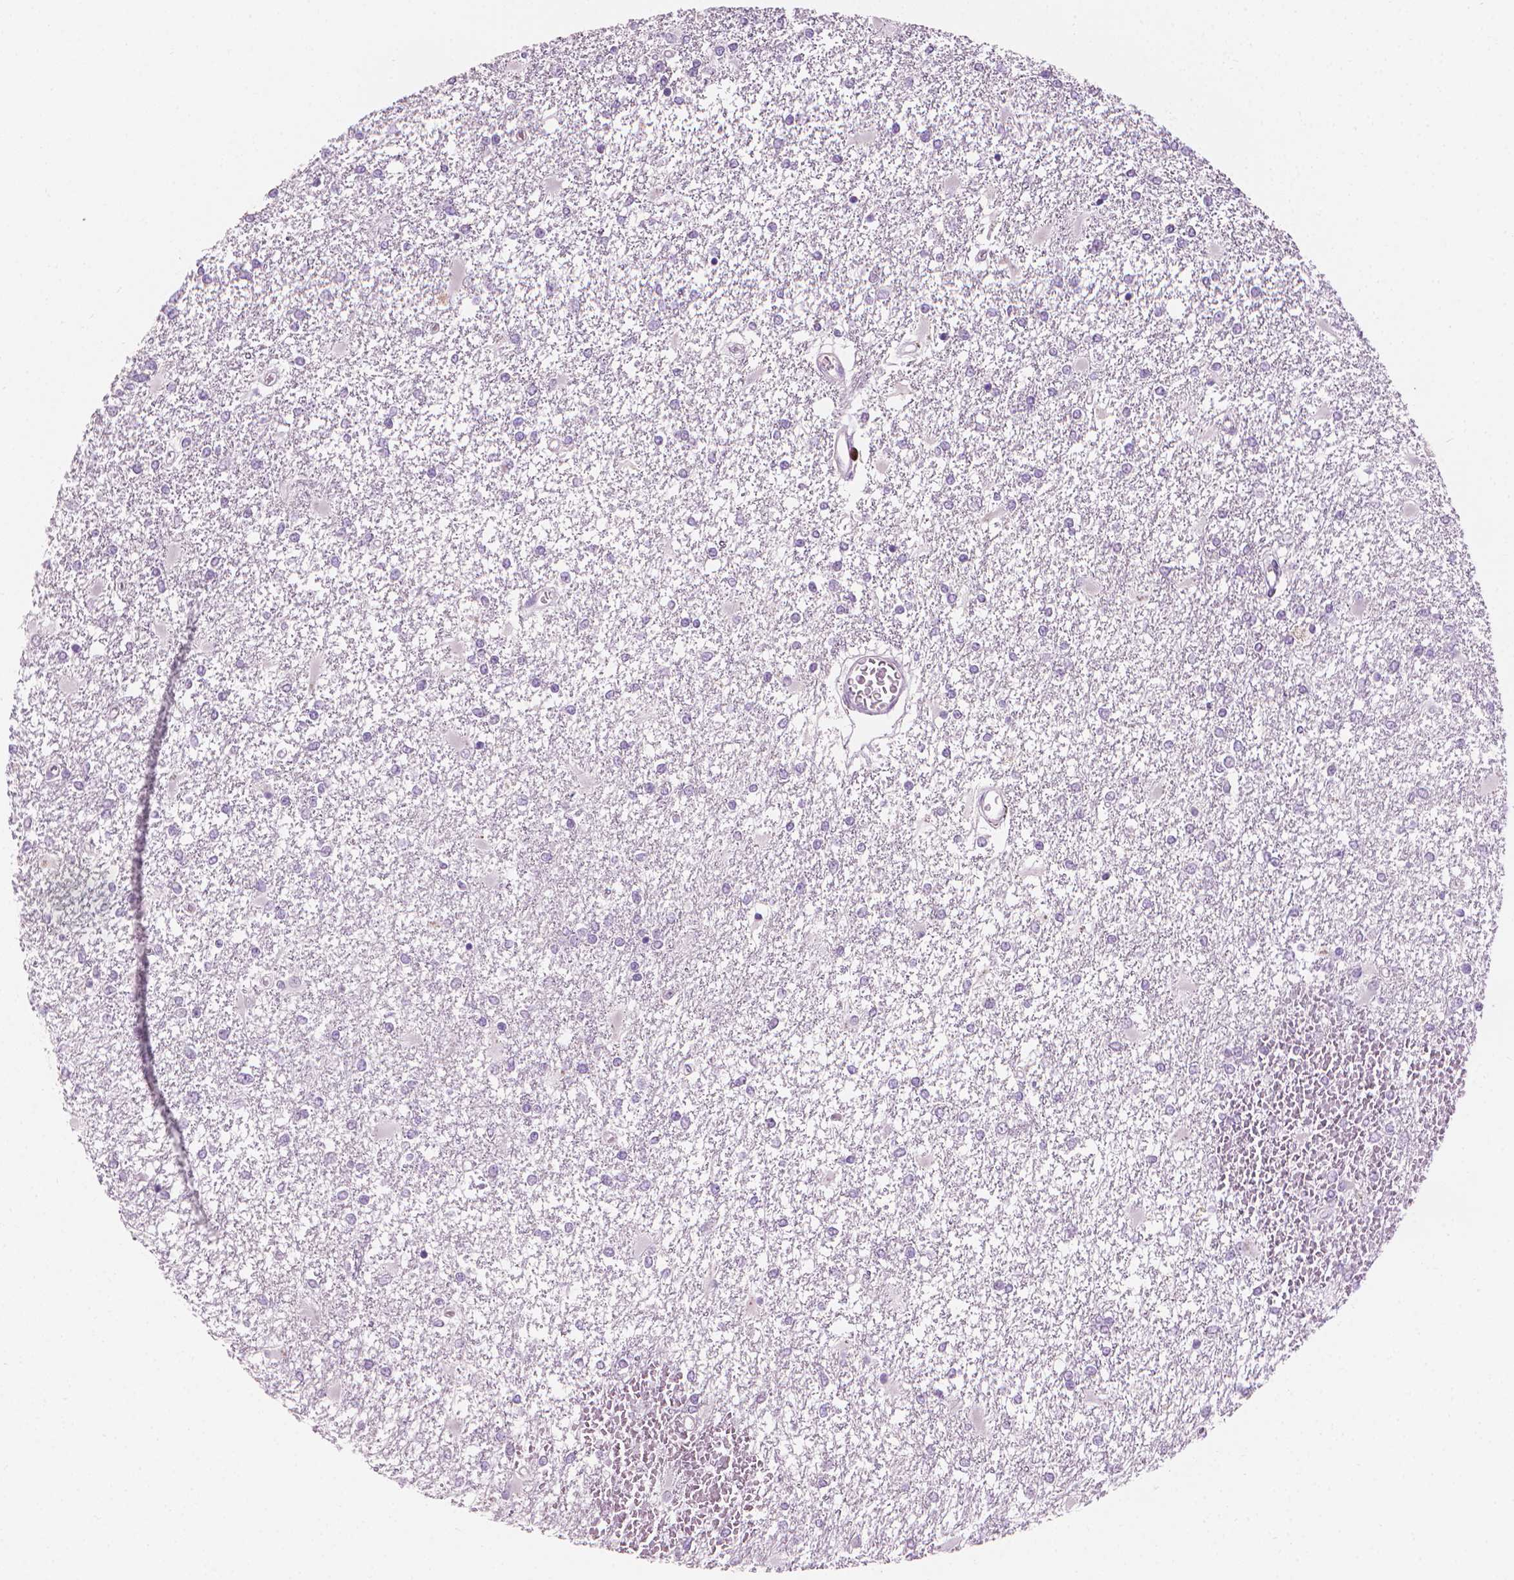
{"staining": {"intensity": "negative", "quantity": "none", "location": "none"}, "tissue": "glioma", "cell_type": "Tumor cells", "image_type": "cancer", "snomed": [{"axis": "morphology", "description": "Glioma, malignant, High grade"}, {"axis": "topography", "description": "Cerebral cortex"}], "caption": "This is an immunohistochemistry (IHC) micrograph of glioma. There is no expression in tumor cells.", "gene": "CFAP126", "patient": {"sex": "male", "age": 79}}